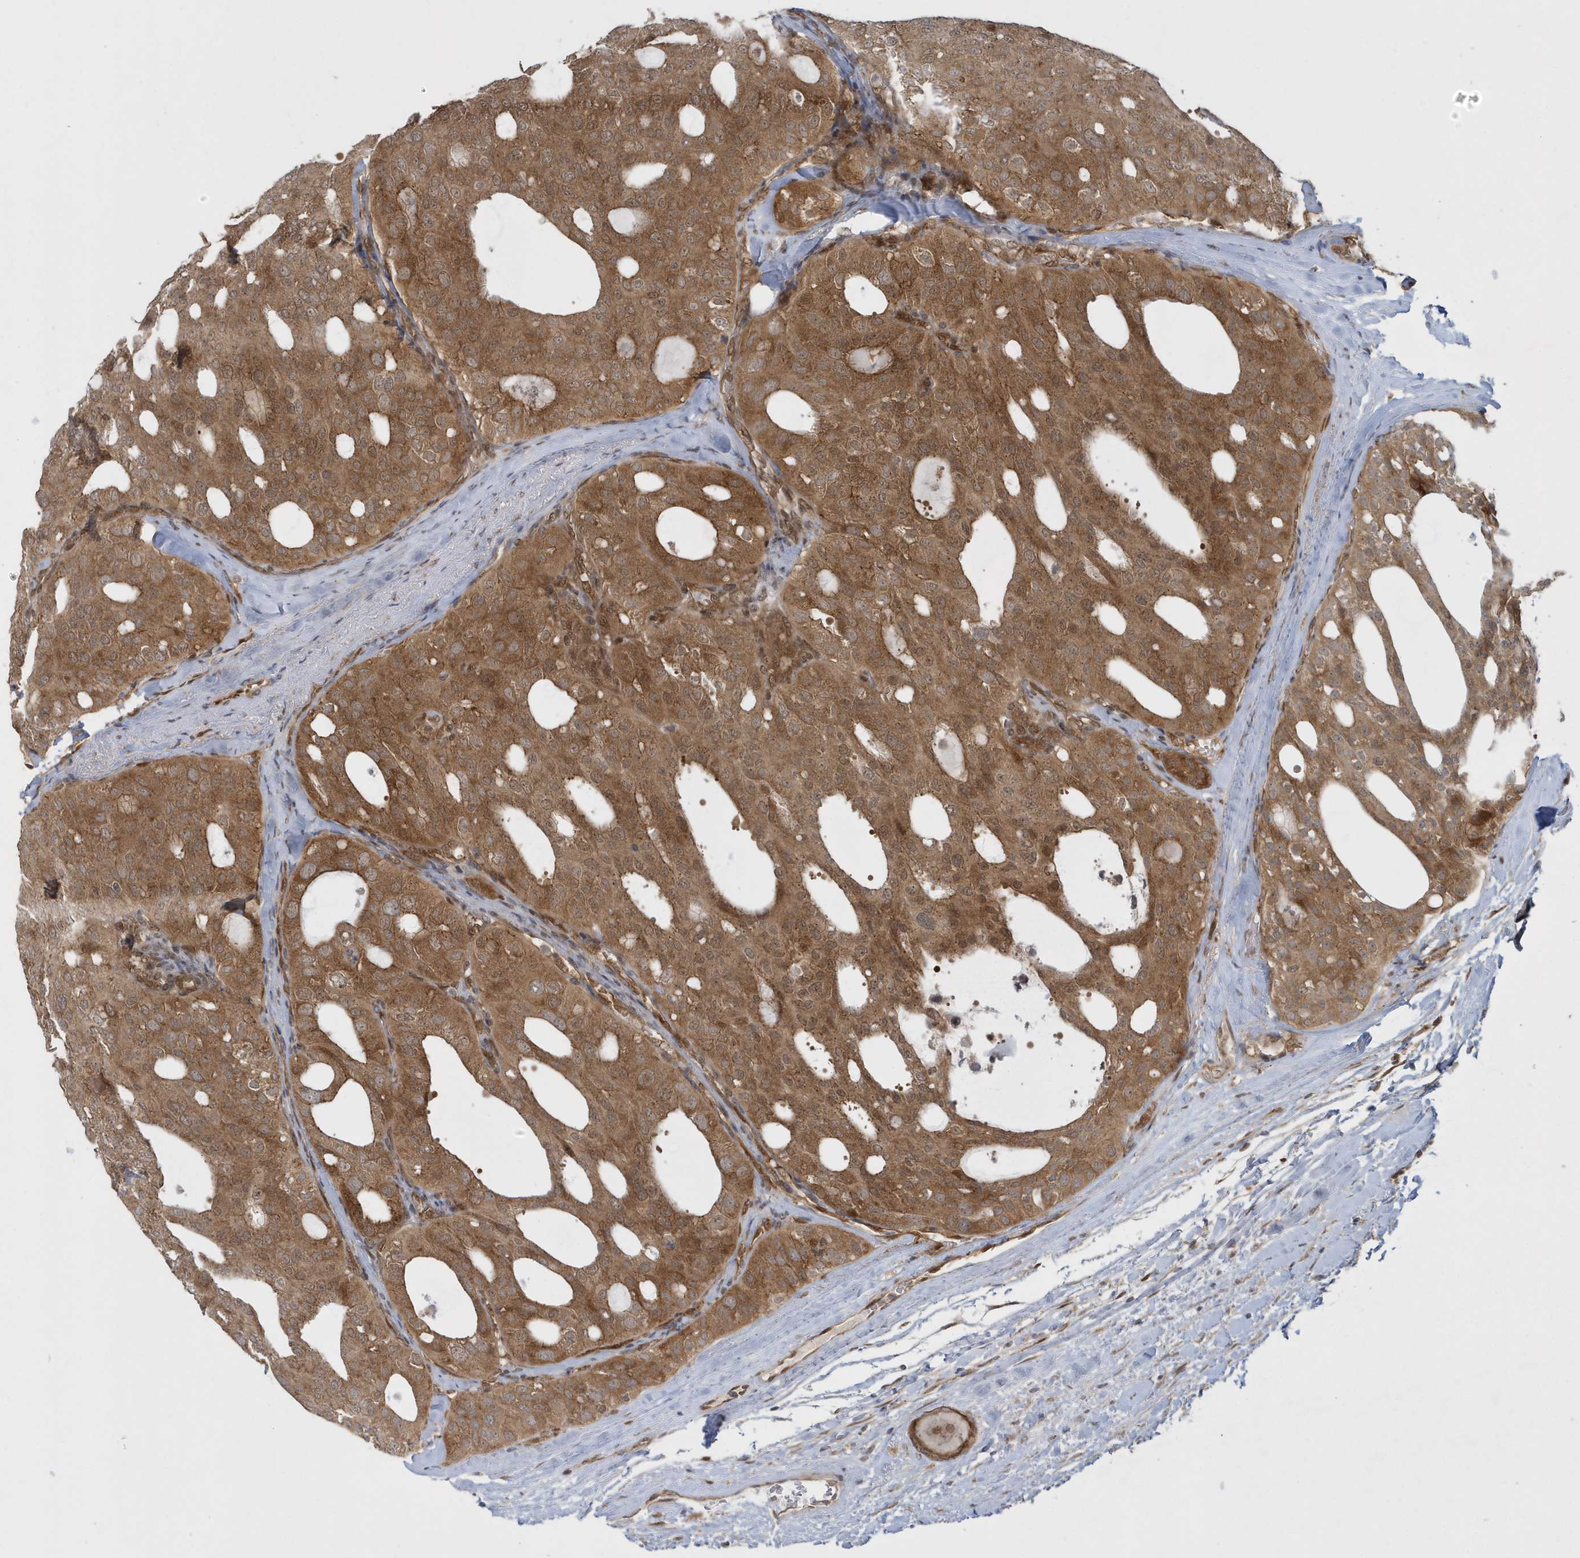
{"staining": {"intensity": "moderate", "quantity": ">75%", "location": "cytoplasmic/membranous"}, "tissue": "thyroid cancer", "cell_type": "Tumor cells", "image_type": "cancer", "snomed": [{"axis": "morphology", "description": "Follicular adenoma carcinoma, NOS"}, {"axis": "topography", "description": "Thyroid gland"}], "caption": "A brown stain labels moderate cytoplasmic/membranous expression of a protein in thyroid cancer (follicular adenoma carcinoma) tumor cells.", "gene": "ATG4A", "patient": {"sex": "male", "age": 75}}